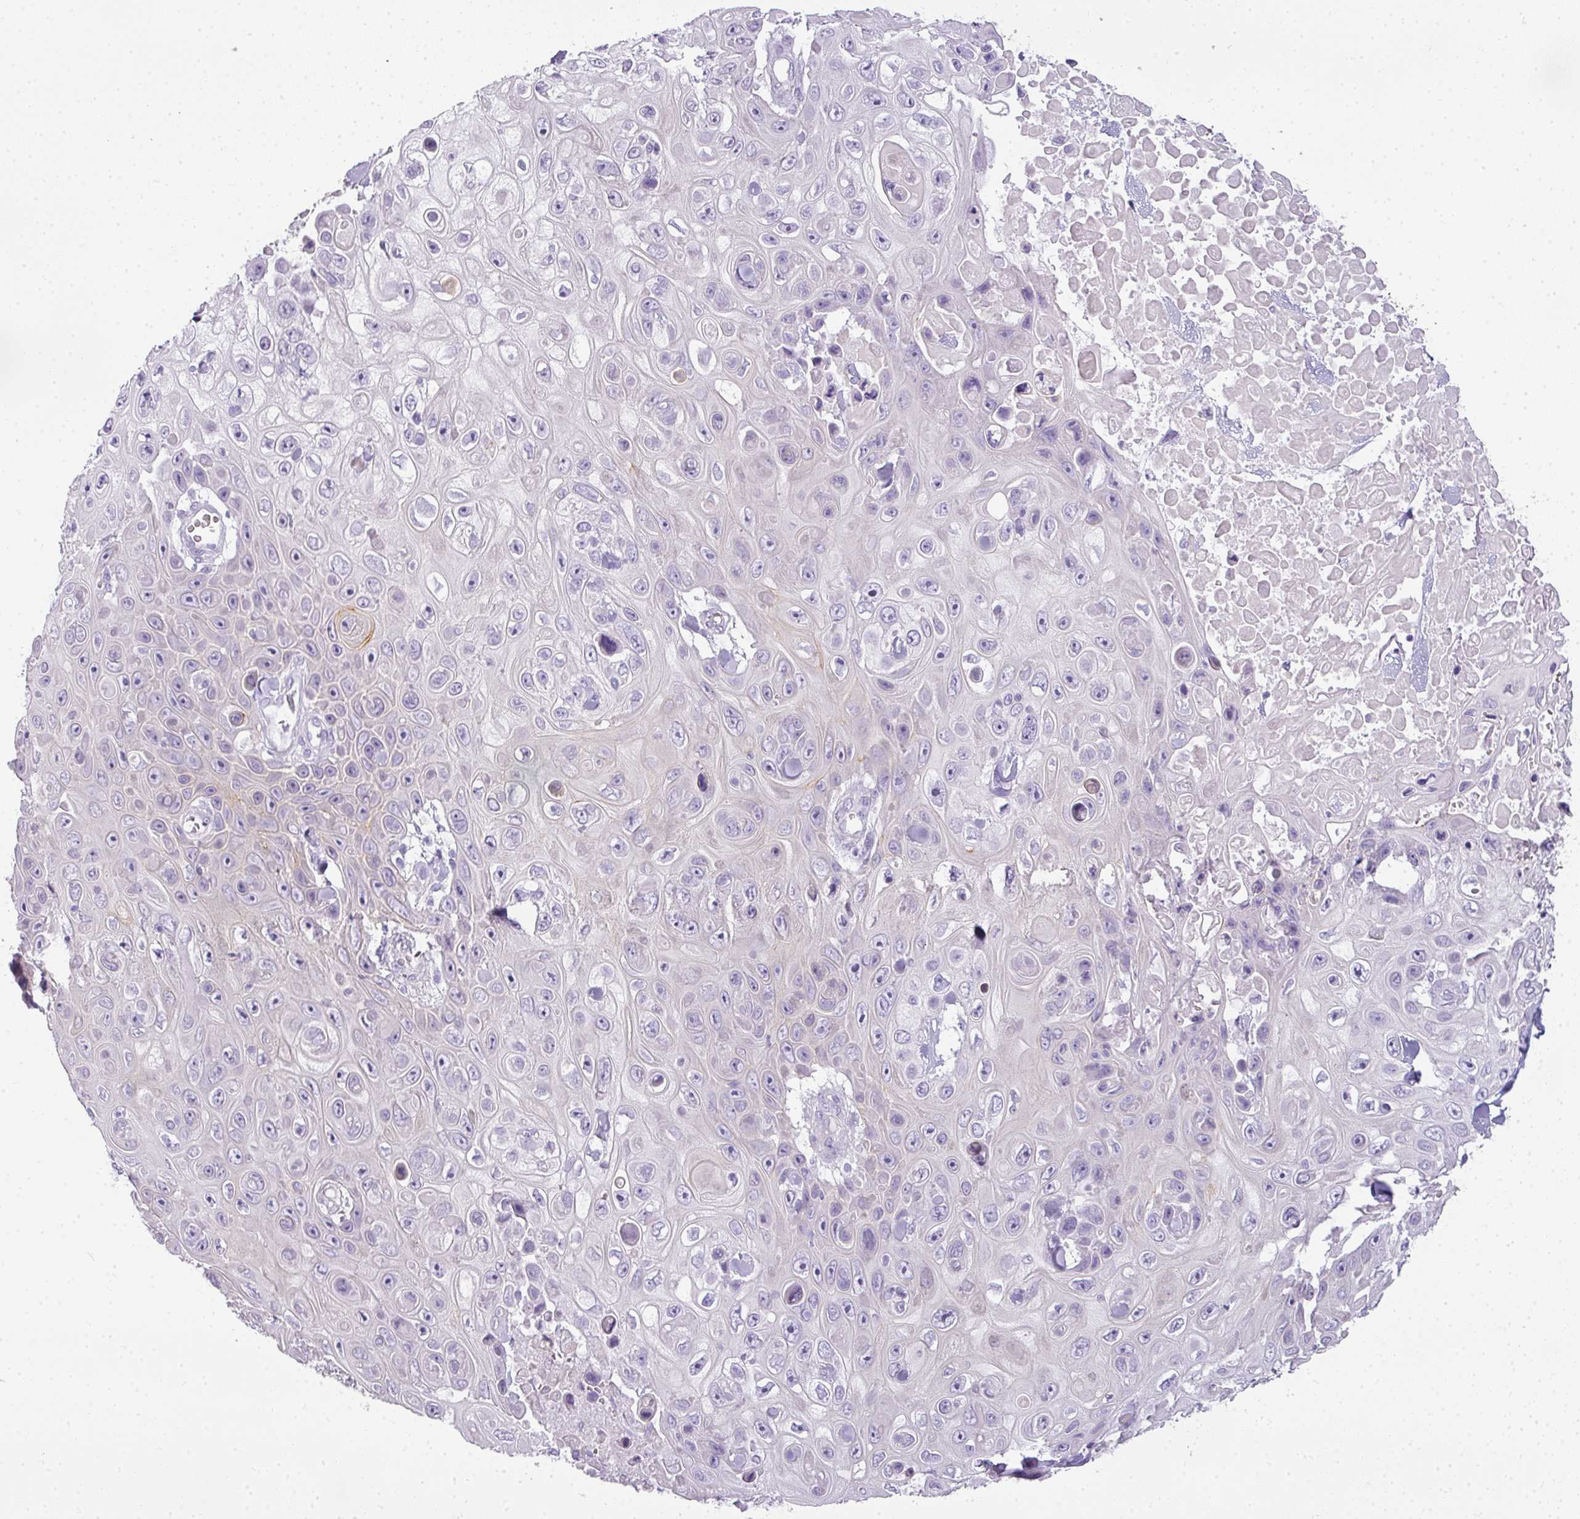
{"staining": {"intensity": "negative", "quantity": "none", "location": "none"}, "tissue": "skin cancer", "cell_type": "Tumor cells", "image_type": "cancer", "snomed": [{"axis": "morphology", "description": "Squamous cell carcinoma, NOS"}, {"axis": "topography", "description": "Skin"}], "caption": "DAB immunohistochemical staining of squamous cell carcinoma (skin) displays no significant expression in tumor cells.", "gene": "RBMY1F", "patient": {"sex": "male", "age": 82}}